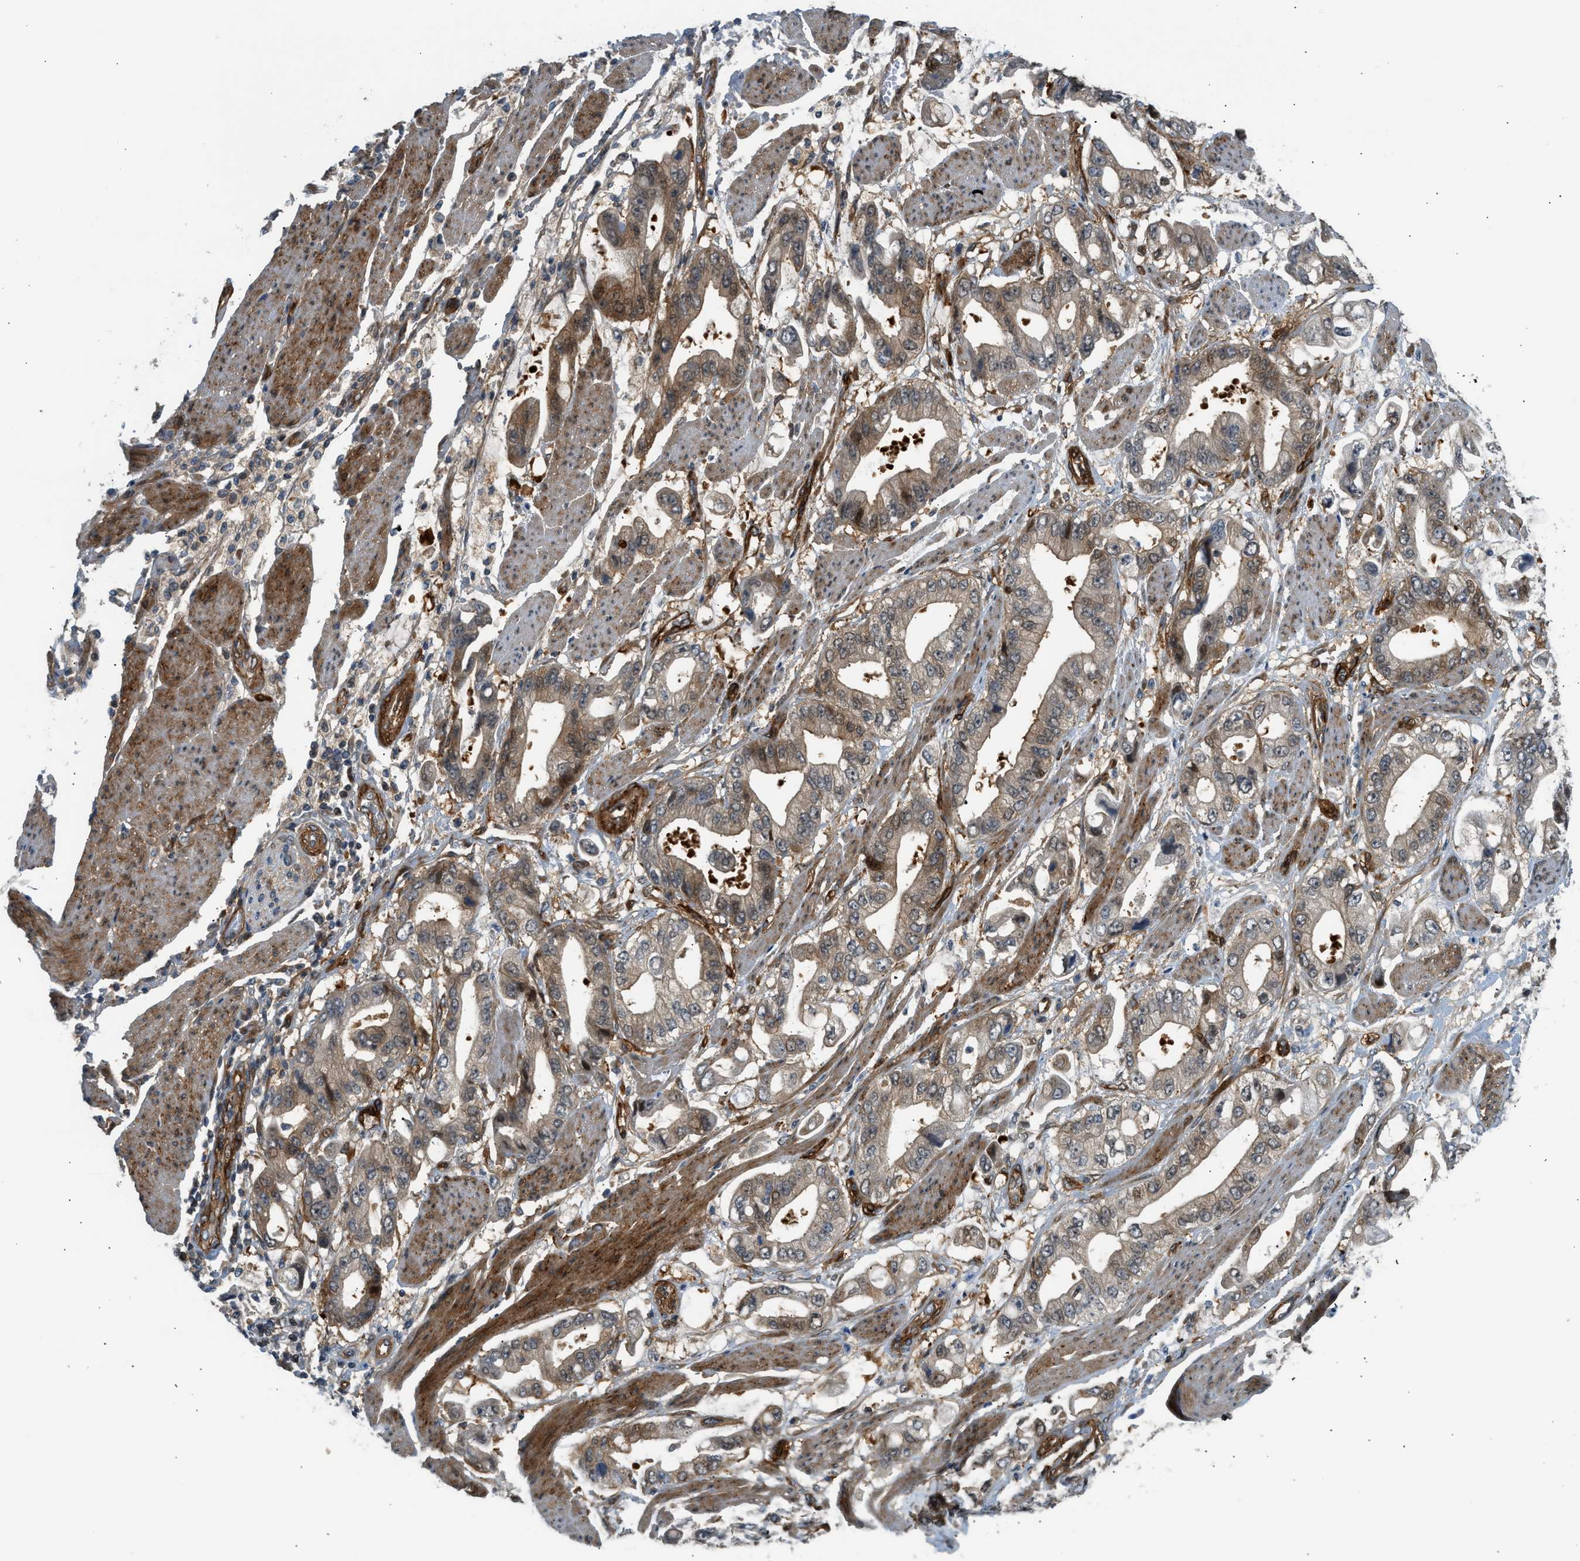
{"staining": {"intensity": "moderate", "quantity": ">75%", "location": "cytoplasmic/membranous"}, "tissue": "stomach cancer", "cell_type": "Tumor cells", "image_type": "cancer", "snomed": [{"axis": "morphology", "description": "Normal tissue, NOS"}, {"axis": "morphology", "description": "Adenocarcinoma, NOS"}, {"axis": "topography", "description": "Stomach"}], "caption": "Immunohistochemical staining of human stomach adenocarcinoma demonstrates medium levels of moderate cytoplasmic/membranous staining in approximately >75% of tumor cells. (Stains: DAB (3,3'-diaminobenzidine) in brown, nuclei in blue, Microscopy: brightfield microscopy at high magnification).", "gene": "EDNRA", "patient": {"sex": "male", "age": 62}}